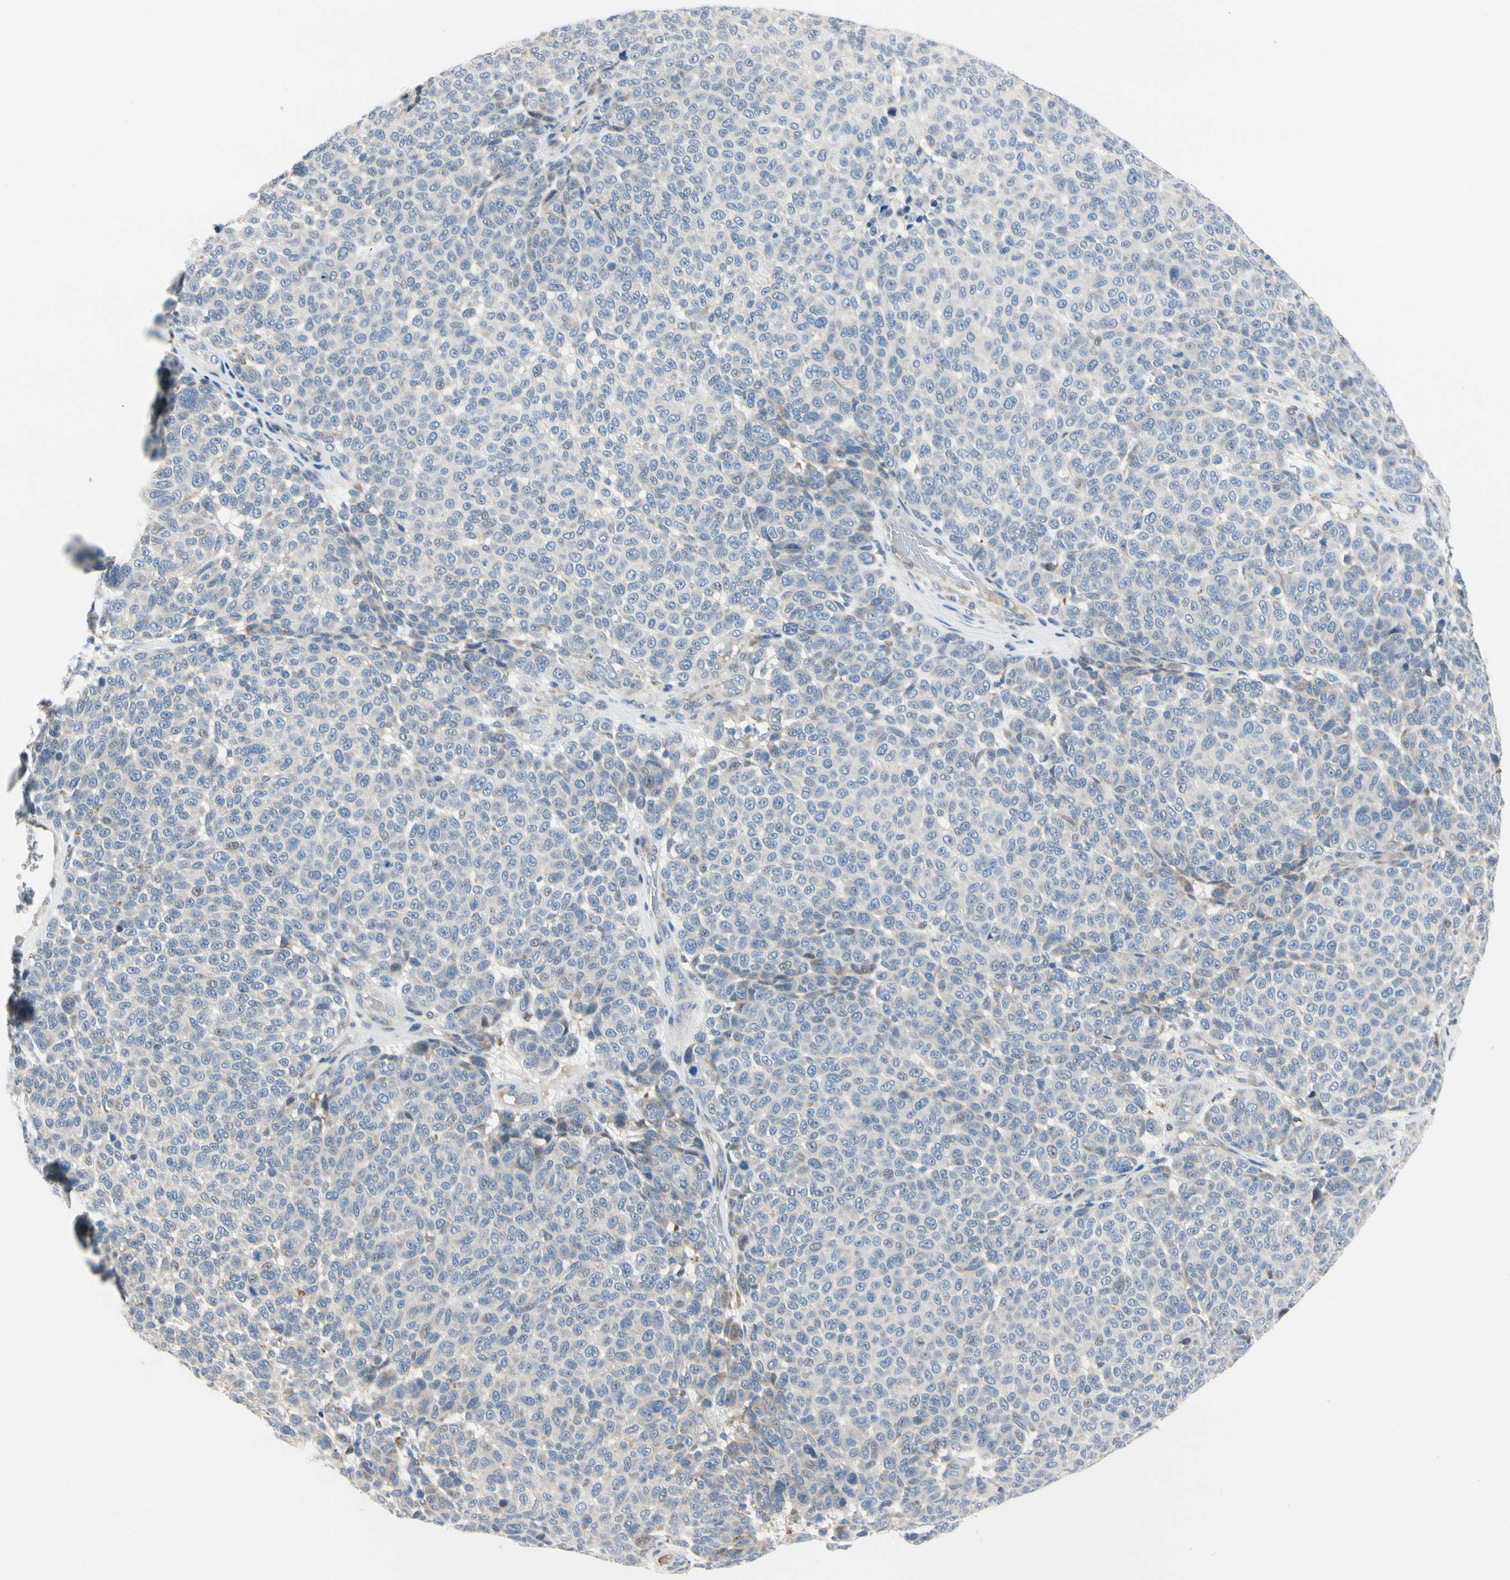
{"staining": {"intensity": "negative", "quantity": "none", "location": "none"}, "tissue": "melanoma", "cell_type": "Tumor cells", "image_type": "cancer", "snomed": [{"axis": "morphology", "description": "Malignant melanoma, NOS"}, {"axis": "topography", "description": "Skin"}], "caption": "Tumor cells are negative for protein expression in human melanoma.", "gene": "NFASC", "patient": {"sex": "male", "age": 59}}